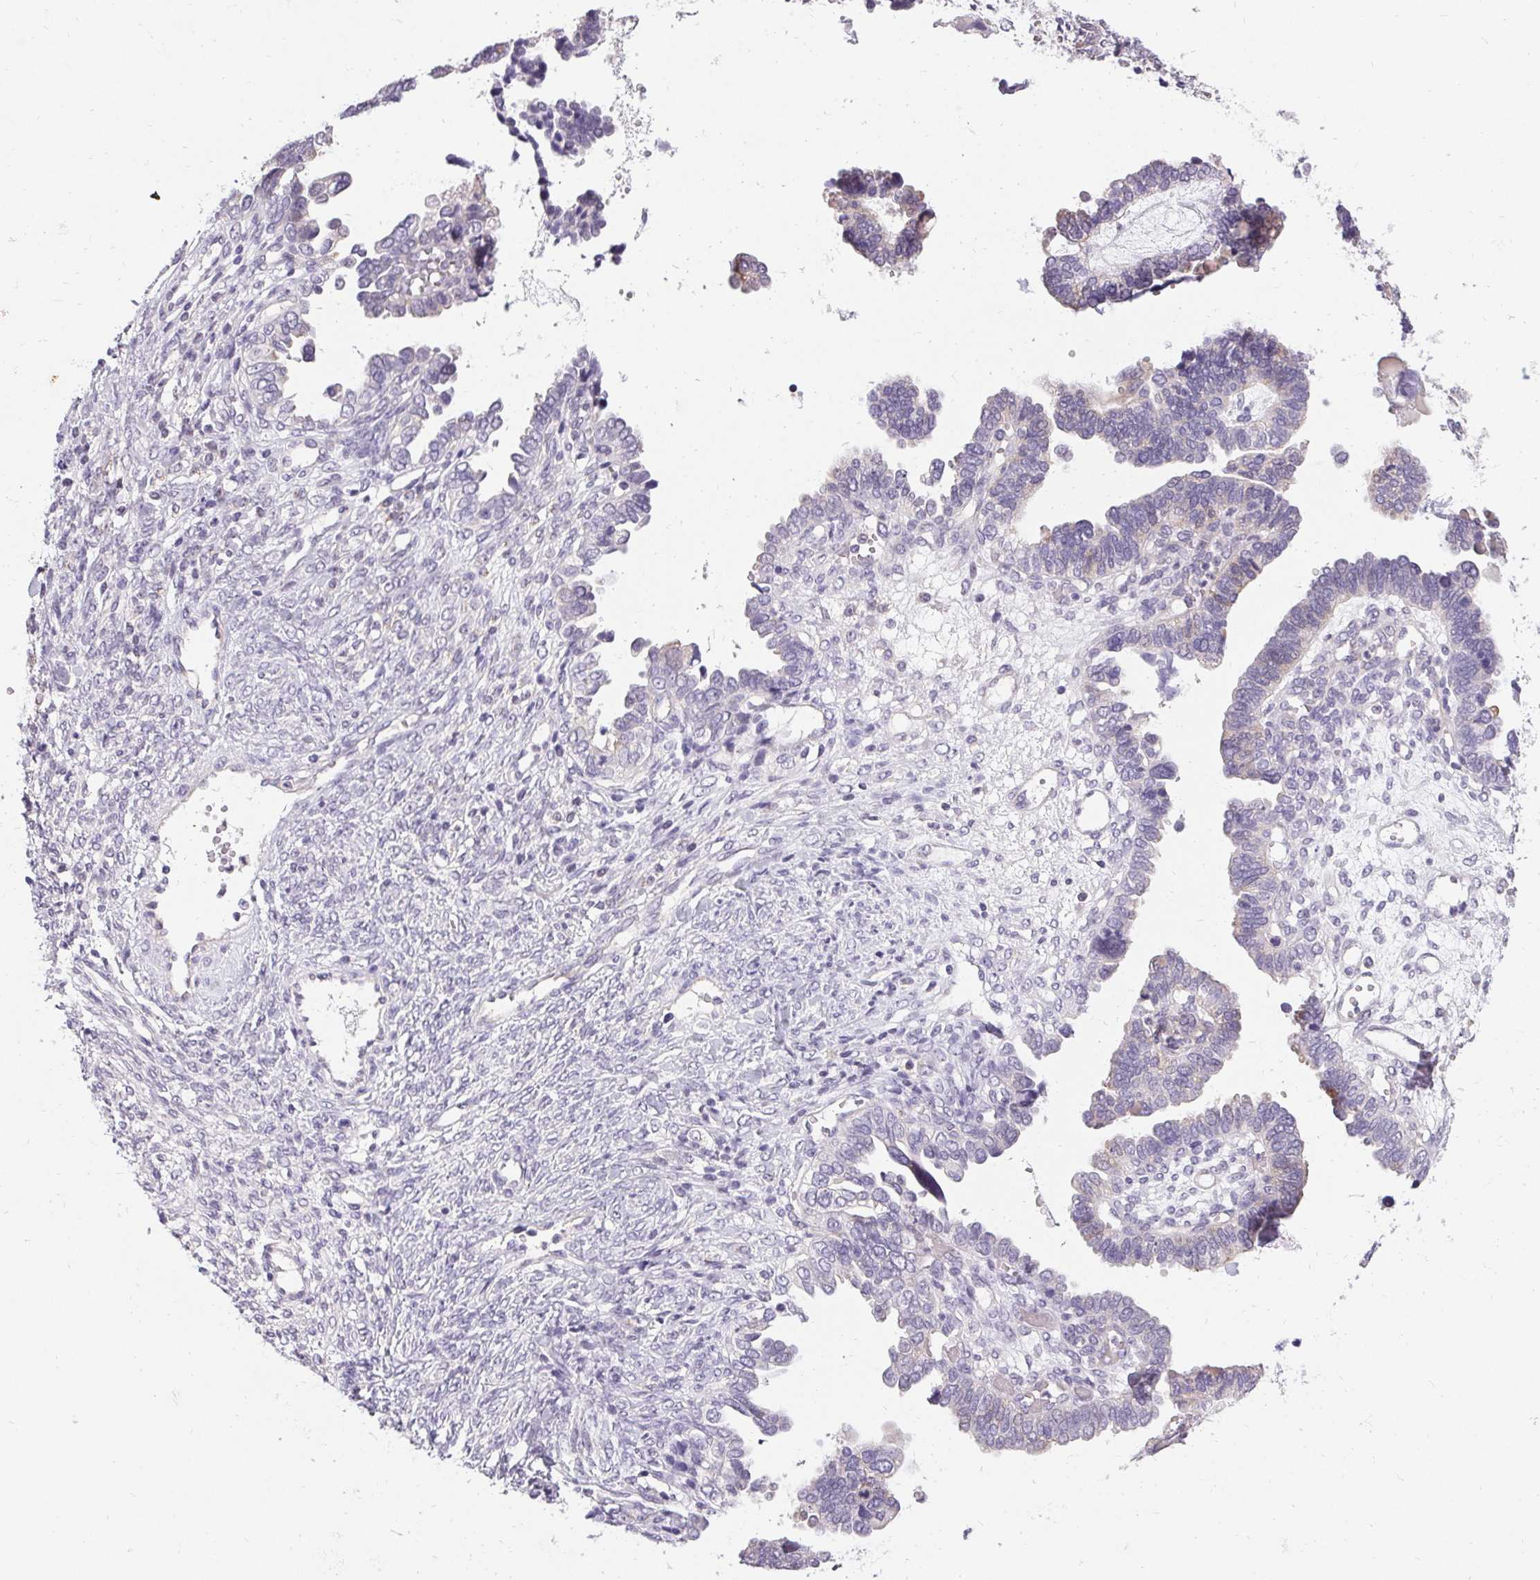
{"staining": {"intensity": "weak", "quantity": "<25%", "location": "cytoplasmic/membranous"}, "tissue": "ovarian cancer", "cell_type": "Tumor cells", "image_type": "cancer", "snomed": [{"axis": "morphology", "description": "Cystadenocarcinoma, serous, NOS"}, {"axis": "topography", "description": "Ovary"}], "caption": "Image shows no protein expression in tumor cells of ovarian cancer tissue. (Immunohistochemistry, brightfield microscopy, high magnification).", "gene": "HSD17B3", "patient": {"sex": "female", "age": 51}}